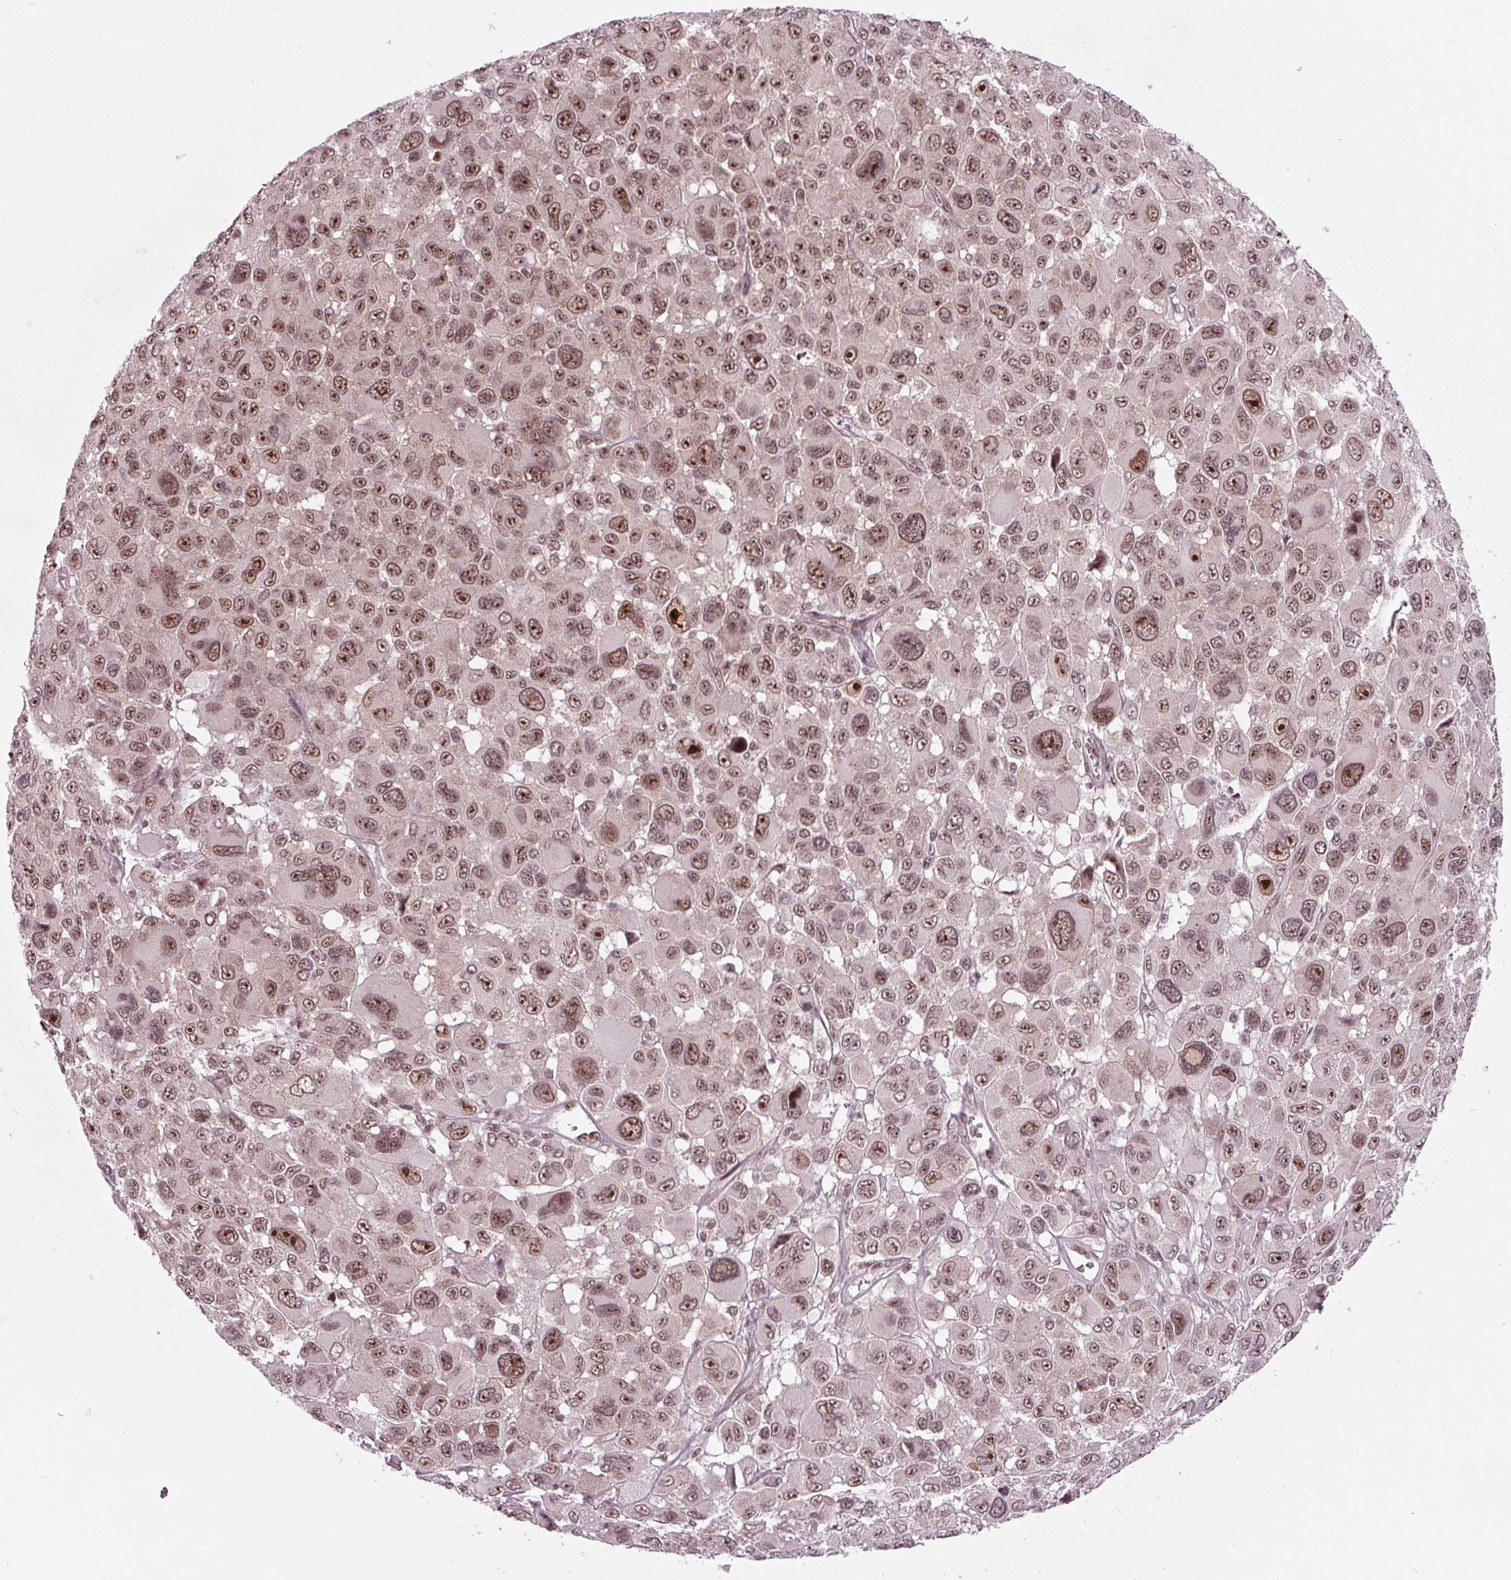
{"staining": {"intensity": "strong", "quantity": ">75%", "location": "nuclear"}, "tissue": "melanoma", "cell_type": "Tumor cells", "image_type": "cancer", "snomed": [{"axis": "morphology", "description": "Malignant melanoma, NOS"}, {"axis": "topography", "description": "Skin"}], "caption": "Melanoma stained for a protein shows strong nuclear positivity in tumor cells.", "gene": "DDX41", "patient": {"sex": "female", "age": 66}}